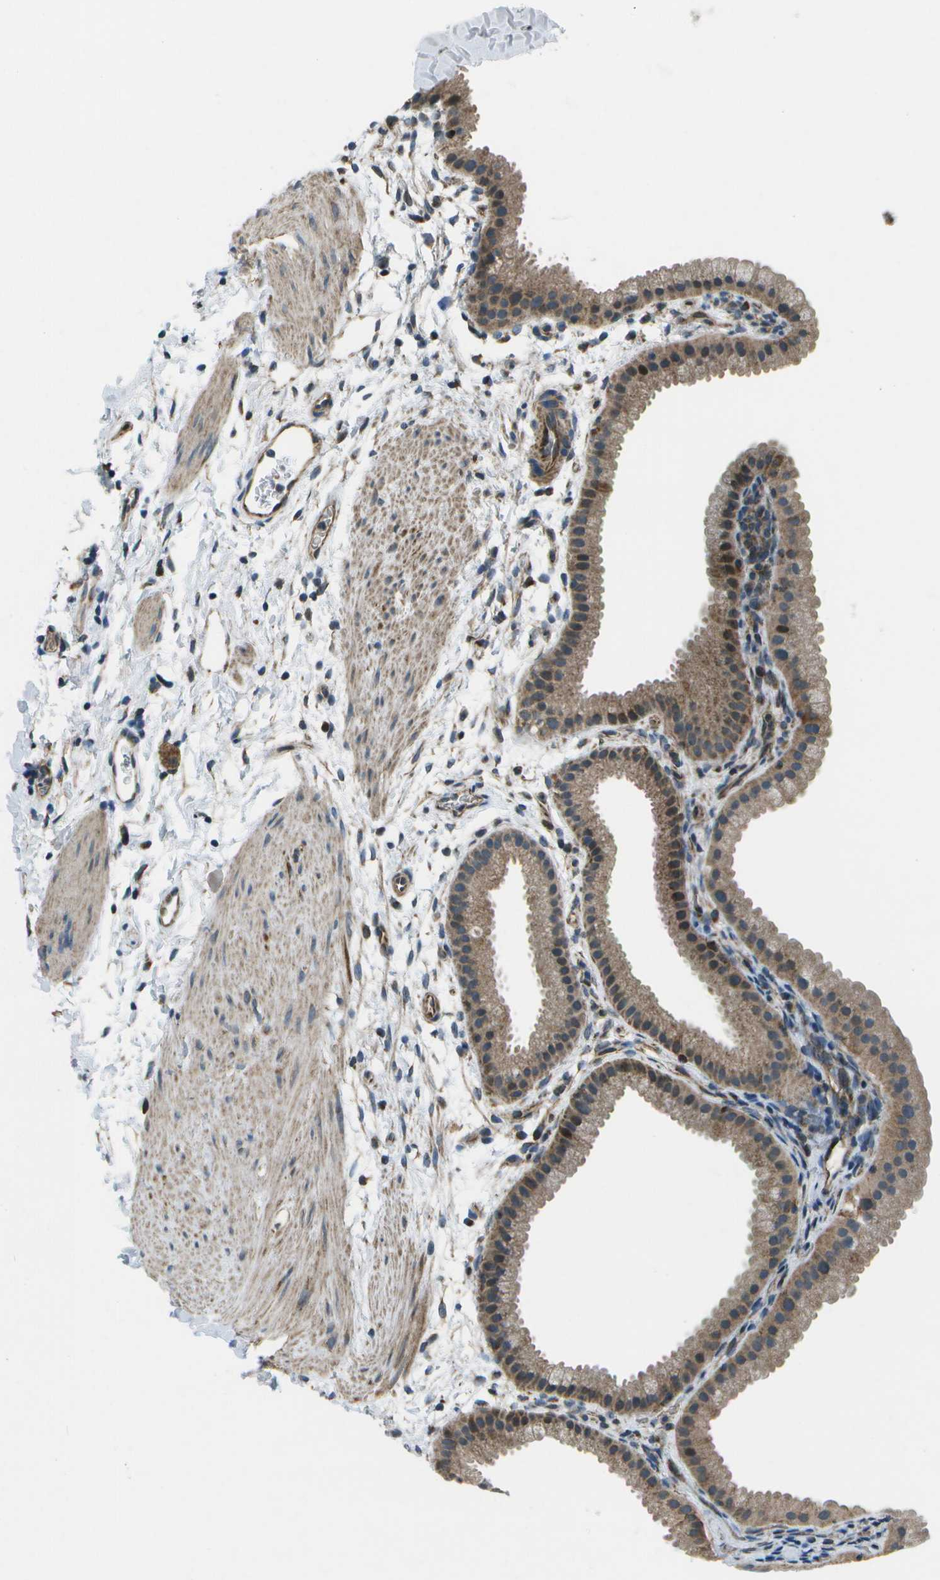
{"staining": {"intensity": "moderate", "quantity": ">75%", "location": "cytoplasmic/membranous"}, "tissue": "gallbladder", "cell_type": "Glandular cells", "image_type": "normal", "snomed": [{"axis": "morphology", "description": "Normal tissue, NOS"}, {"axis": "topography", "description": "Gallbladder"}], "caption": "Glandular cells show medium levels of moderate cytoplasmic/membranous expression in about >75% of cells in benign human gallbladder. The staining was performed using DAB (3,3'-diaminobenzidine) to visualize the protein expression in brown, while the nuclei were stained in blue with hematoxylin (Magnification: 20x).", "gene": "EIF2AK1", "patient": {"sex": "female", "age": 64}}